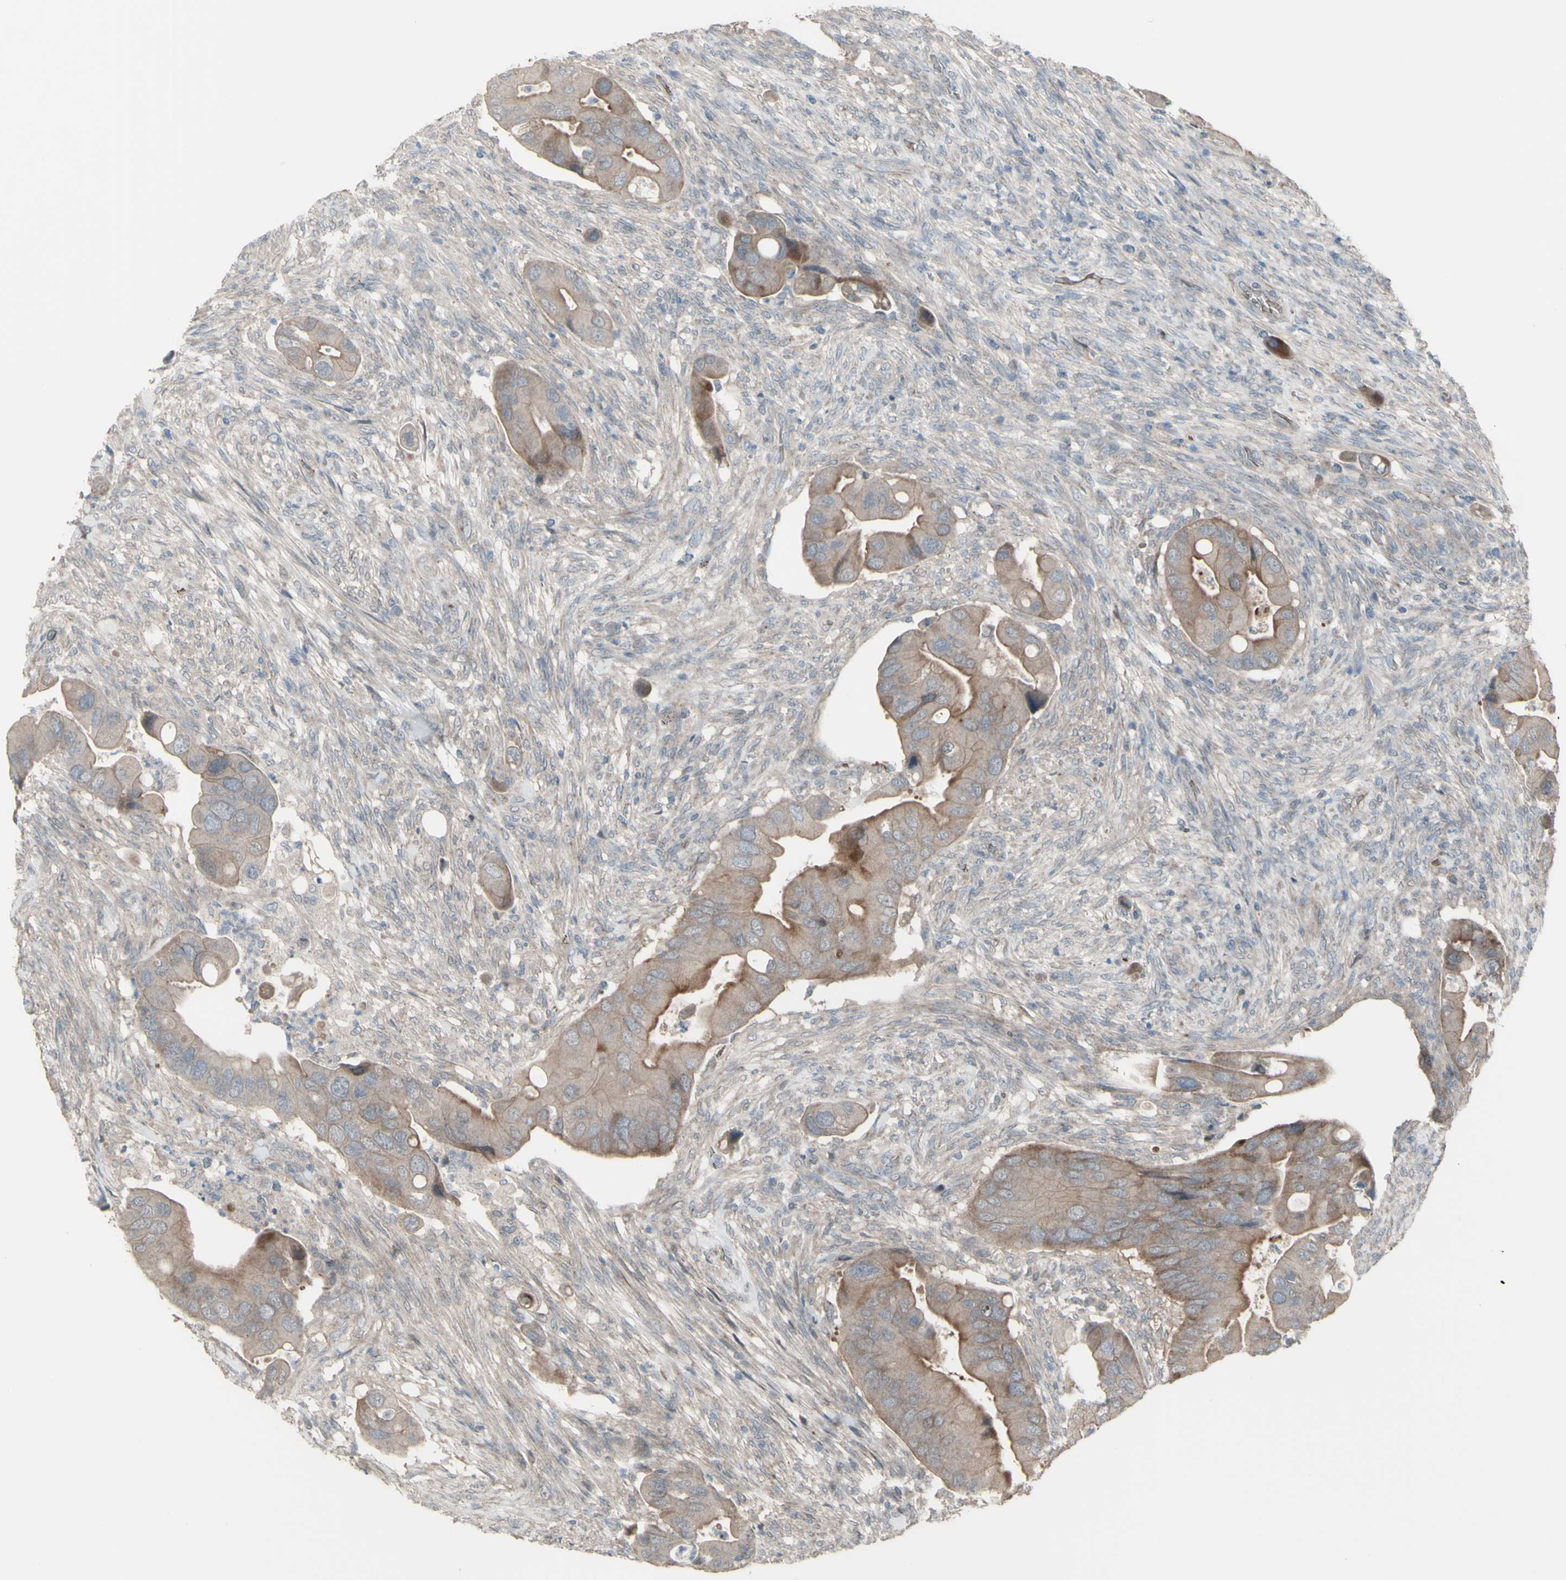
{"staining": {"intensity": "moderate", "quantity": ">75%", "location": "cytoplasmic/membranous"}, "tissue": "colorectal cancer", "cell_type": "Tumor cells", "image_type": "cancer", "snomed": [{"axis": "morphology", "description": "Adenocarcinoma, NOS"}, {"axis": "topography", "description": "Rectum"}], "caption": "The histopathology image demonstrates immunohistochemical staining of colorectal cancer. There is moderate cytoplasmic/membranous expression is seen in about >75% of tumor cells.", "gene": "GRAMD1B", "patient": {"sex": "female", "age": 57}}